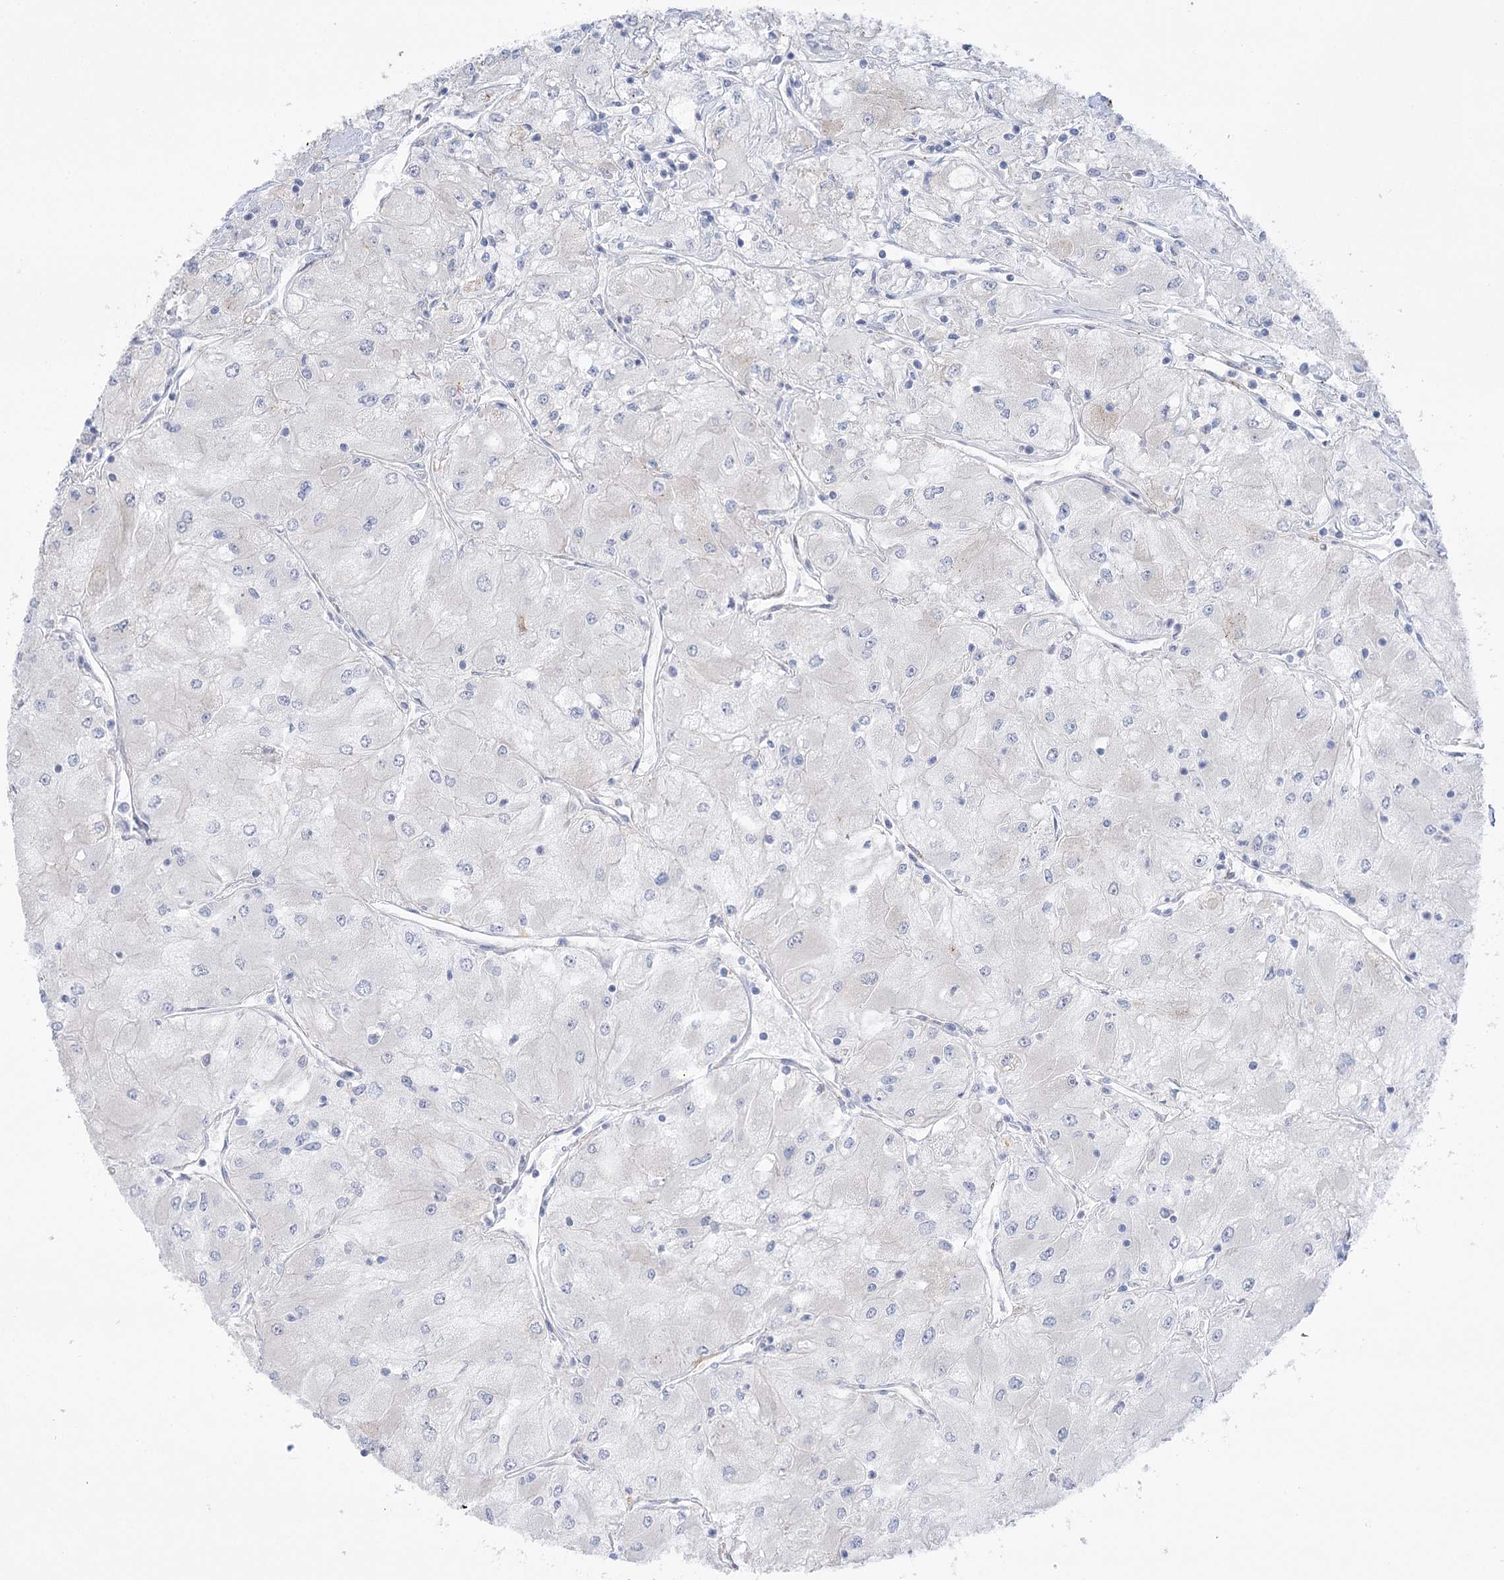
{"staining": {"intensity": "negative", "quantity": "none", "location": "none"}, "tissue": "renal cancer", "cell_type": "Tumor cells", "image_type": "cancer", "snomed": [{"axis": "morphology", "description": "Adenocarcinoma, NOS"}, {"axis": "topography", "description": "Kidney"}], "caption": "Renal cancer was stained to show a protein in brown. There is no significant staining in tumor cells. (Immunohistochemistry (ihc), brightfield microscopy, high magnification).", "gene": "SIAE", "patient": {"sex": "male", "age": 80}}